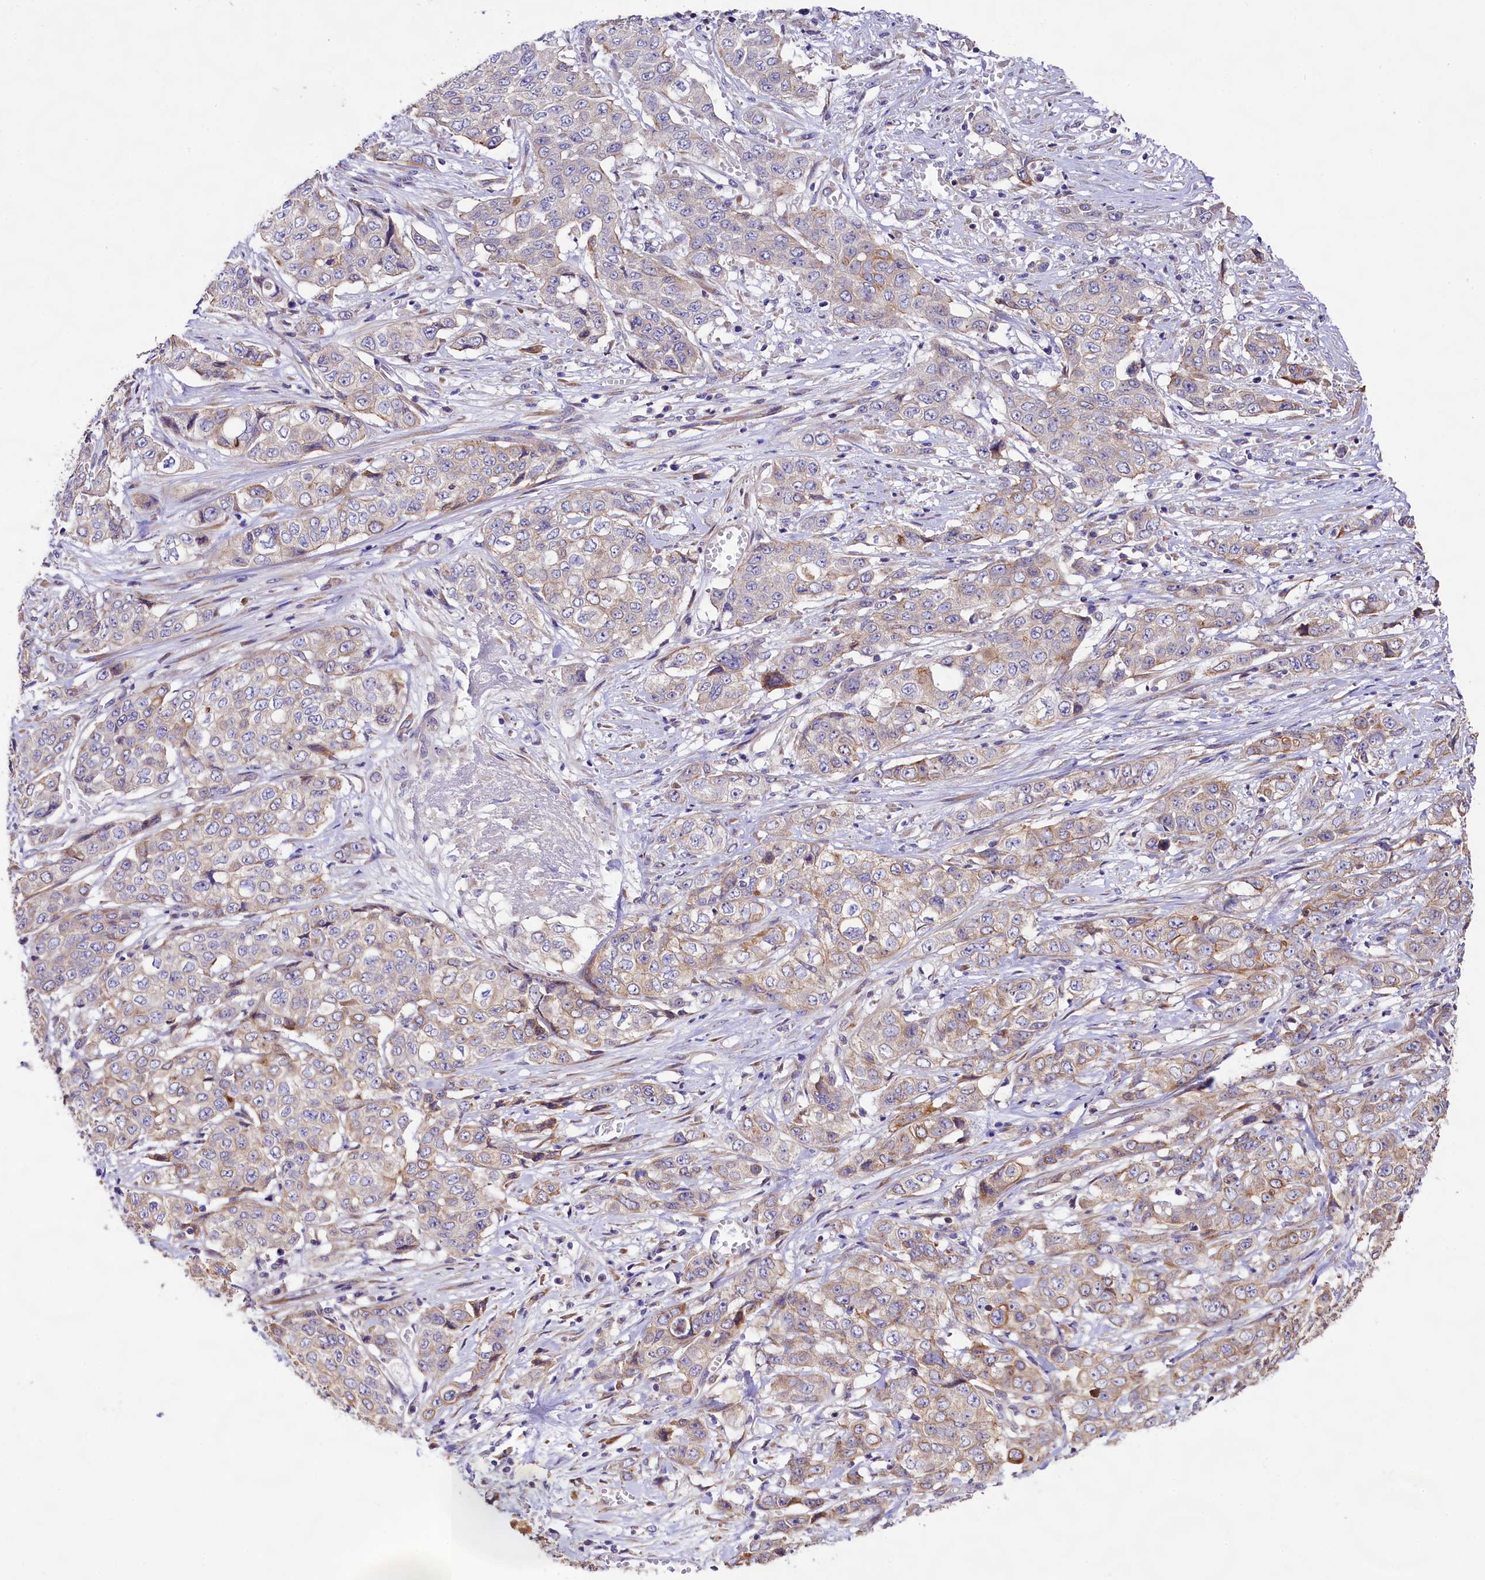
{"staining": {"intensity": "moderate", "quantity": "<25%", "location": "cytoplasmic/membranous"}, "tissue": "stomach cancer", "cell_type": "Tumor cells", "image_type": "cancer", "snomed": [{"axis": "morphology", "description": "Adenocarcinoma, NOS"}, {"axis": "topography", "description": "Stomach, upper"}], "caption": "This histopathology image demonstrates immunohistochemistry staining of stomach adenocarcinoma, with low moderate cytoplasmic/membranous positivity in approximately <25% of tumor cells.", "gene": "VPS11", "patient": {"sex": "male", "age": 62}}